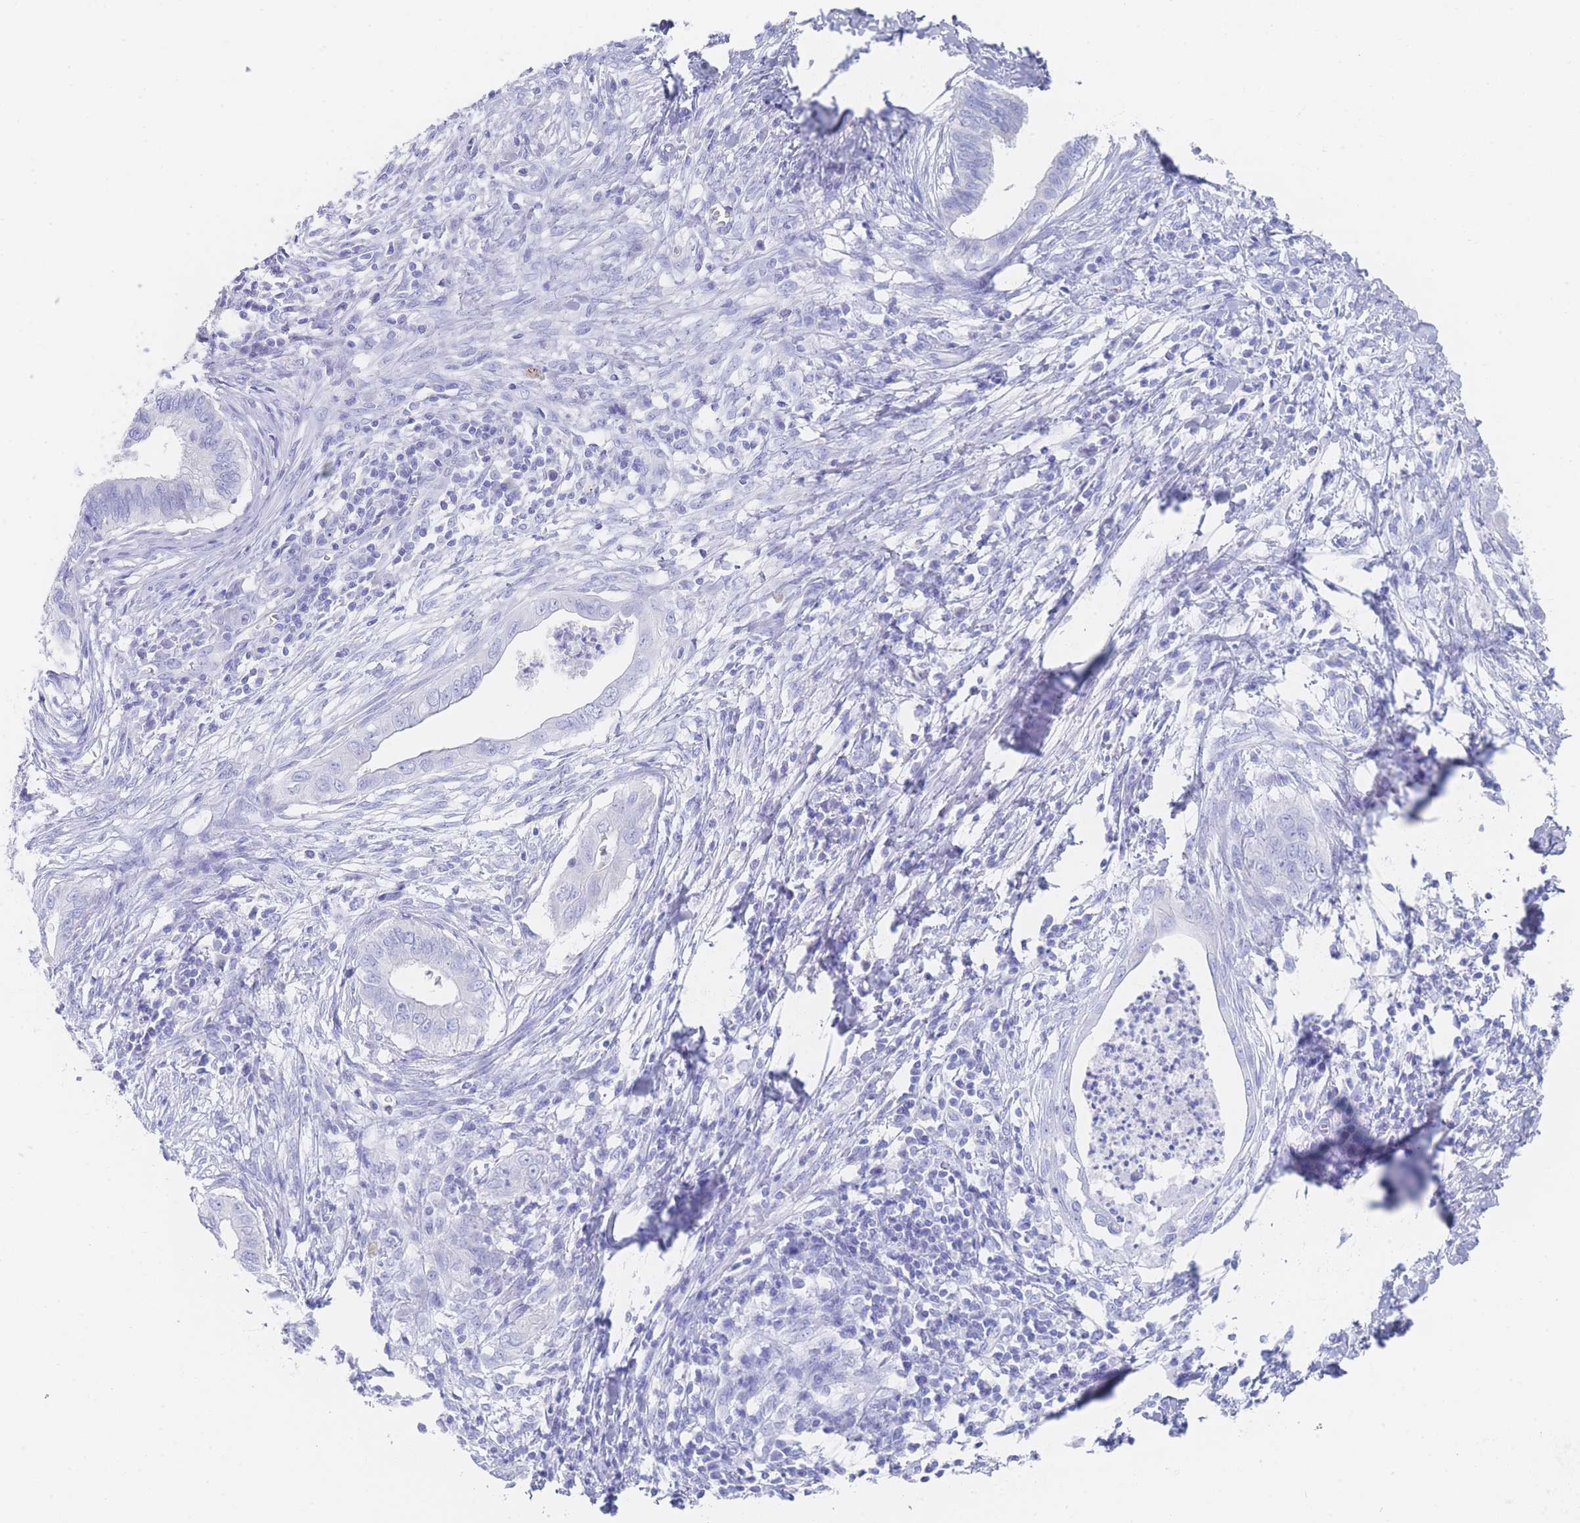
{"staining": {"intensity": "negative", "quantity": "none", "location": "none"}, "tissue": "cervical cancer", "cell_type": "Tumor cells", "image_type": "cancer", "snomed": [{"axis": "morphology", "description": "Adenocarcinoma, NOS"}, {"axis": "topography", "description": "Cervix"}], "caption": "Cervical cancer was stained to show a protein in brown. There is no significant staining in tumor cells.", "gene": "LRRC37A", "patient": {"sex": "female", "age": 42}}